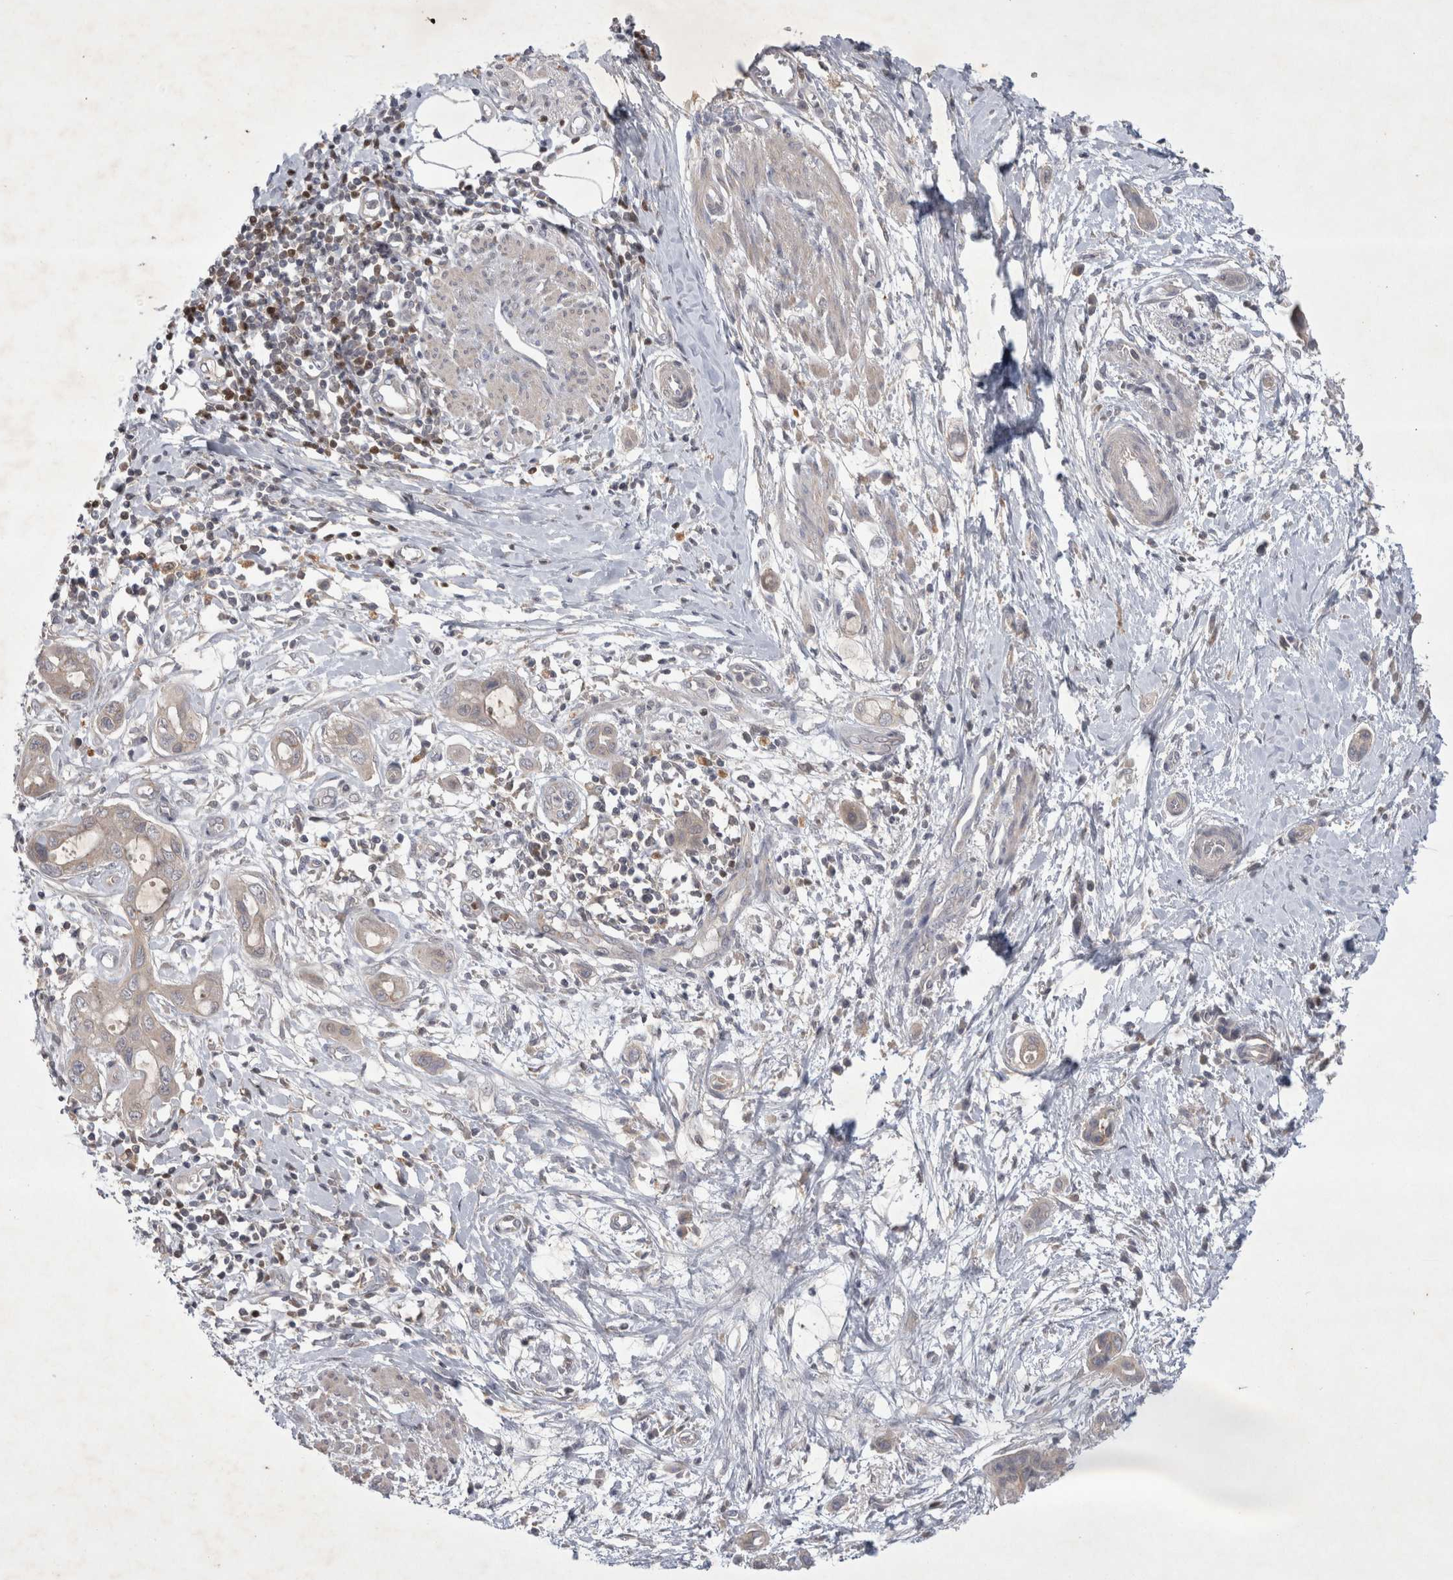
{"staining": {"intensity": "weak", "quantity": "<25%", "location": "cytoplasmic/membranous"}, "tissue": "pancreatic cancer", "cell_type": "Tumor cells", "image_type": "cancer", "snomed": [{"axis": "morphology", "description": "Adenocarcinoma, NOS"}, {"axis": "topography", "description": "Pancreas"}], "caption": "Immunohistochemistry photomicrograph of neoplastic tissue: pancreatic adenocarcinoma stained with DAB reveals no significant protein positivity in tumor cells.", "gene": "SRD5A3", "patient": {"sex": "male", "age": 59}}